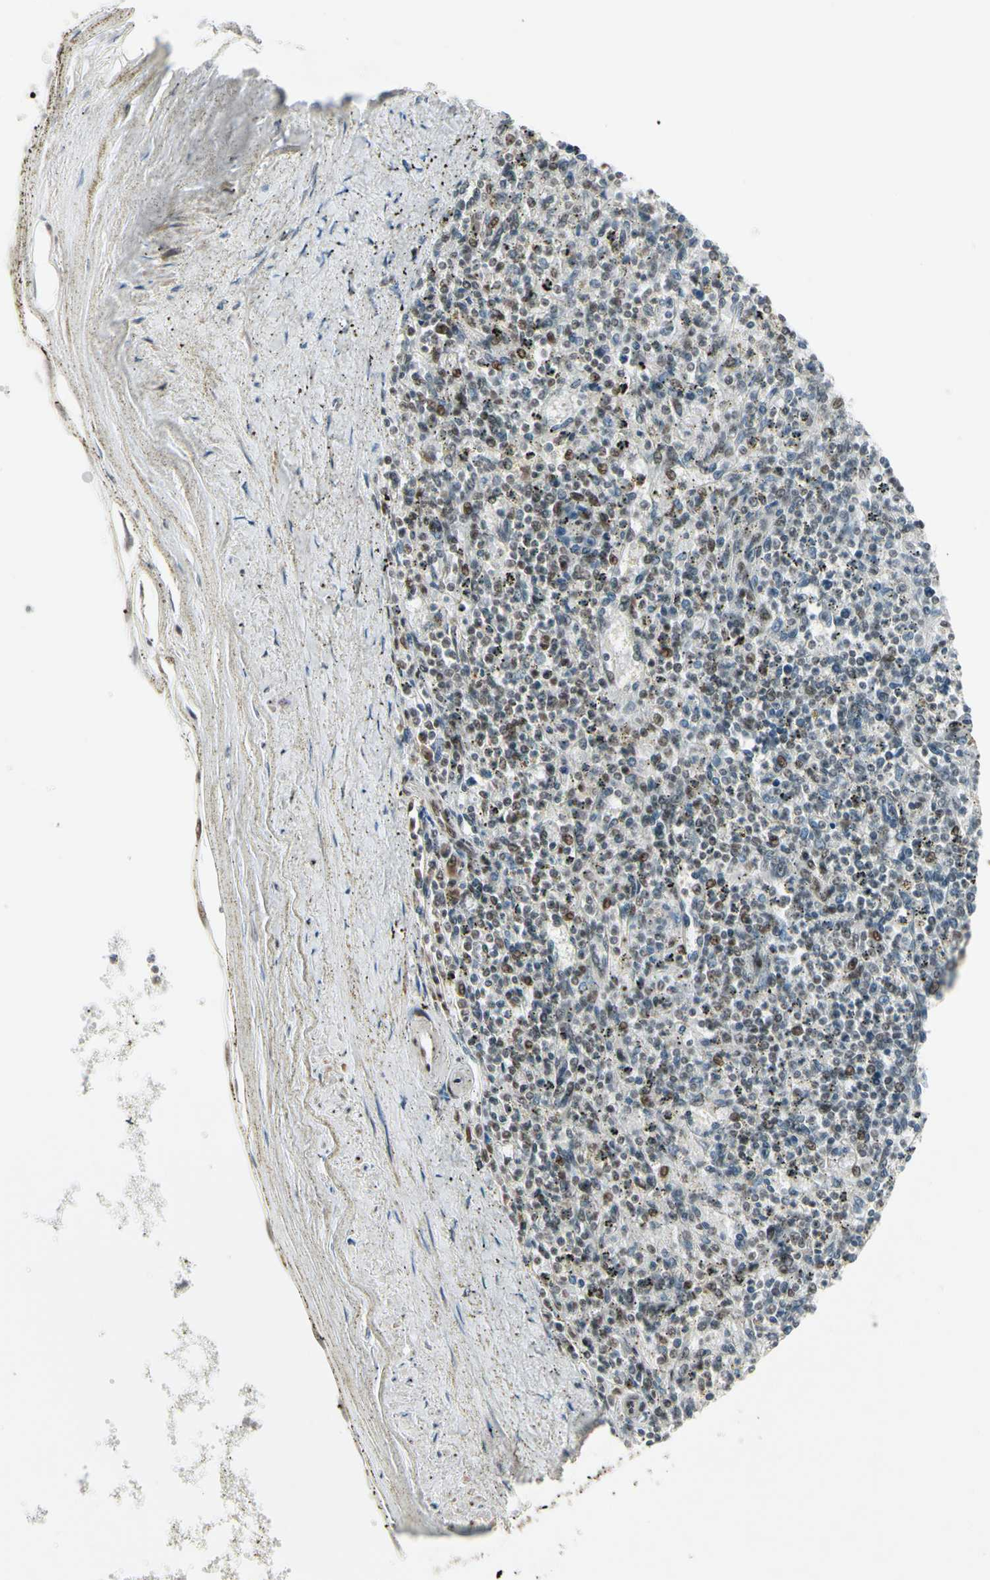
{"staining": {"intensity": "strong", "quantity": ">75%", "location": "nuclear"}, "tissue": "spleen", "cell_type": "Cells in red pulp", "image_type": "normal", "snomed": [{"axis": "morphology", "description": "Normal tissue, NOS"}, {"axis": "topography", "description": "Spleen"}], "caption": "Immunohistochemistry (DAB (3,3'-diaminobenzidine)) staining of unremarkable spleen exhibits strong nuclear protein expression in approximately >75% of cells in red pulp.", "gene": "CHAMP1", "patient": {"sex": "male", "age": 72}}